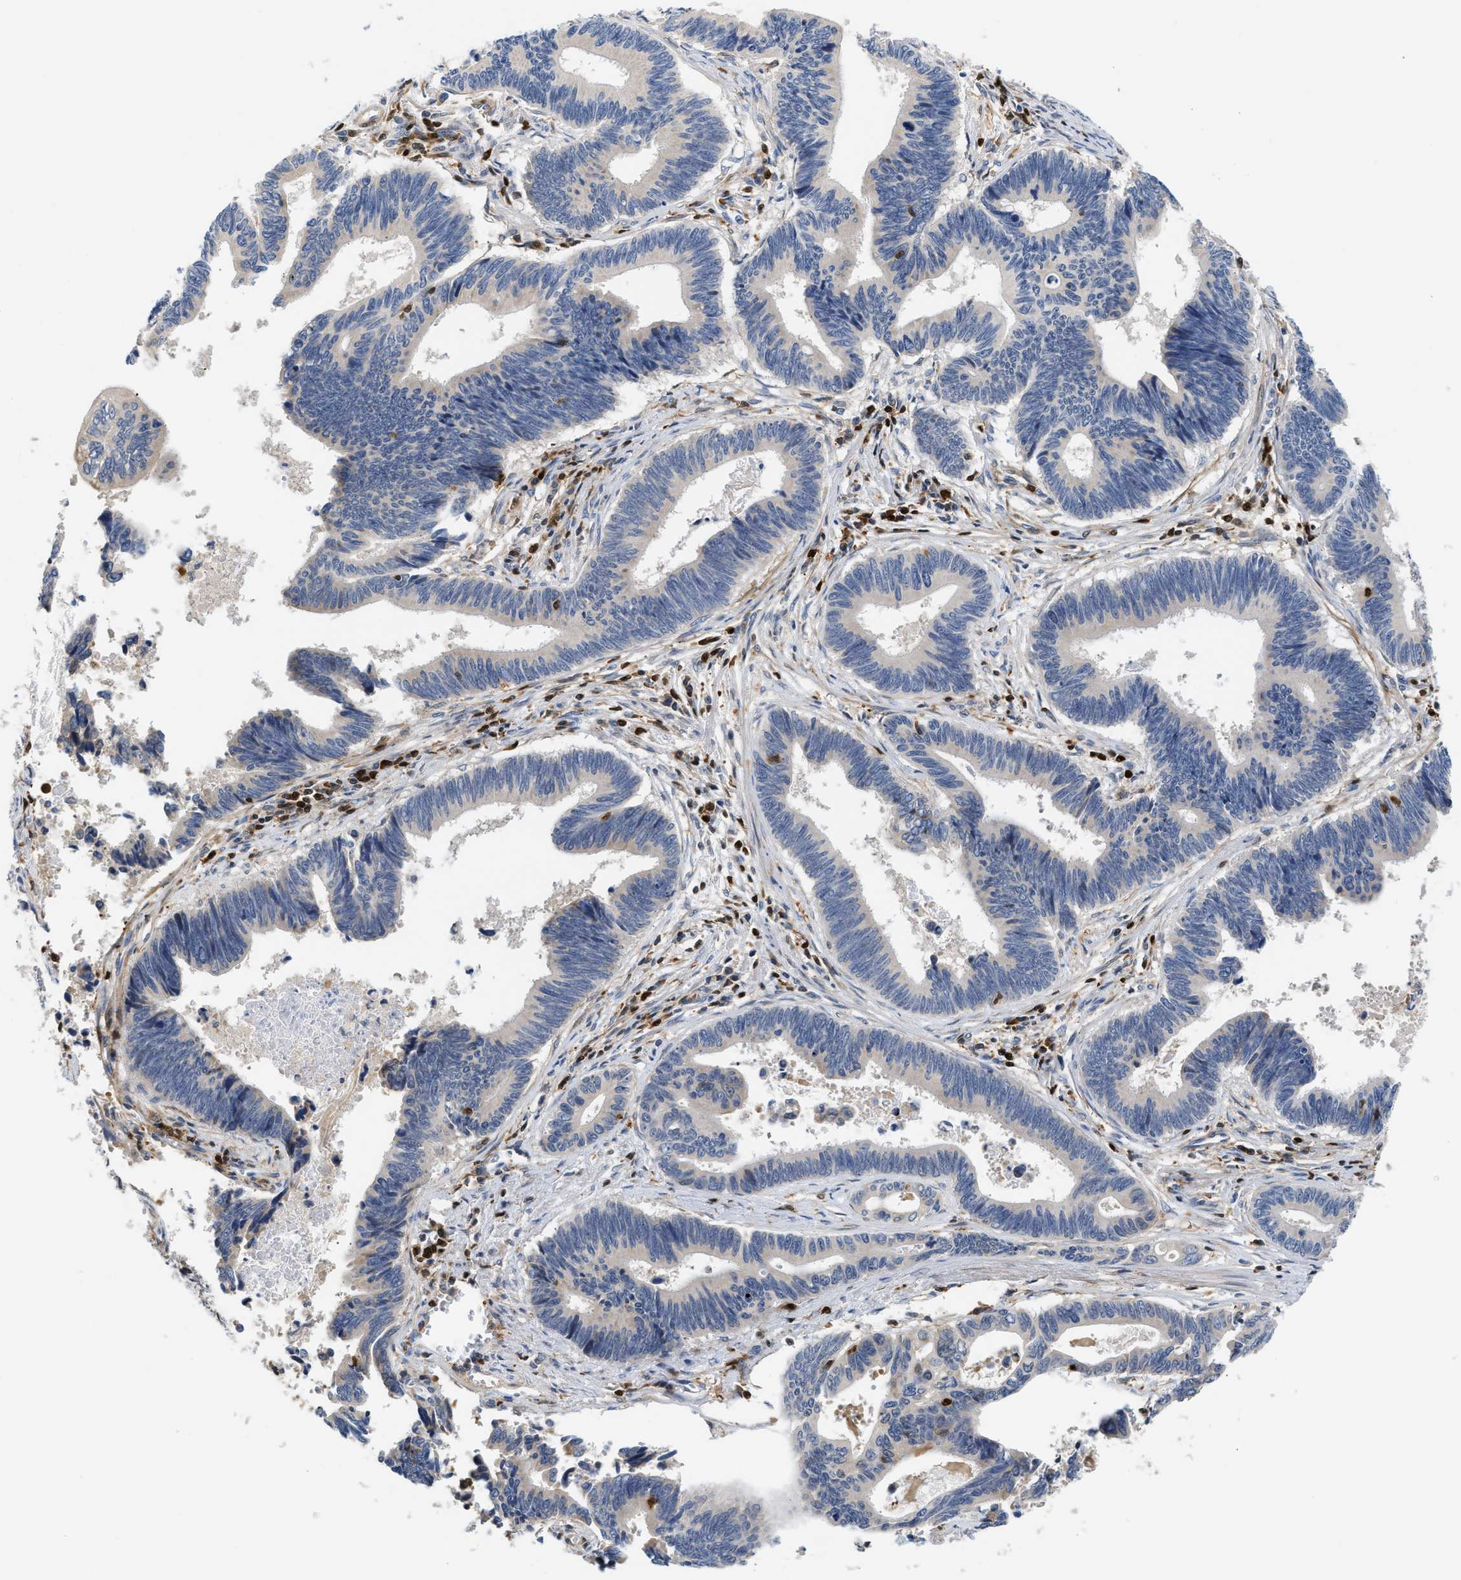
{"staining": {"intensity": "negative", "quantity": "none", "location": "none"}, "tissue": "pancreatic cancer", "cell_type": "Tumor cells", "image_type": "cancer", "snomed": [{"axis": "morphology", "description": "Adenocarcinoma, NOS"}, {"axis": "topography", "description": "Pancreas"}], "caption": "A photomicrograph of human pancreatic cancer is negative for staining in tumor cells. (IHC, brightfield microscopy, high magnification).", "gene": "SLIT2", "patient": {"sex": "female", "age": 70}}